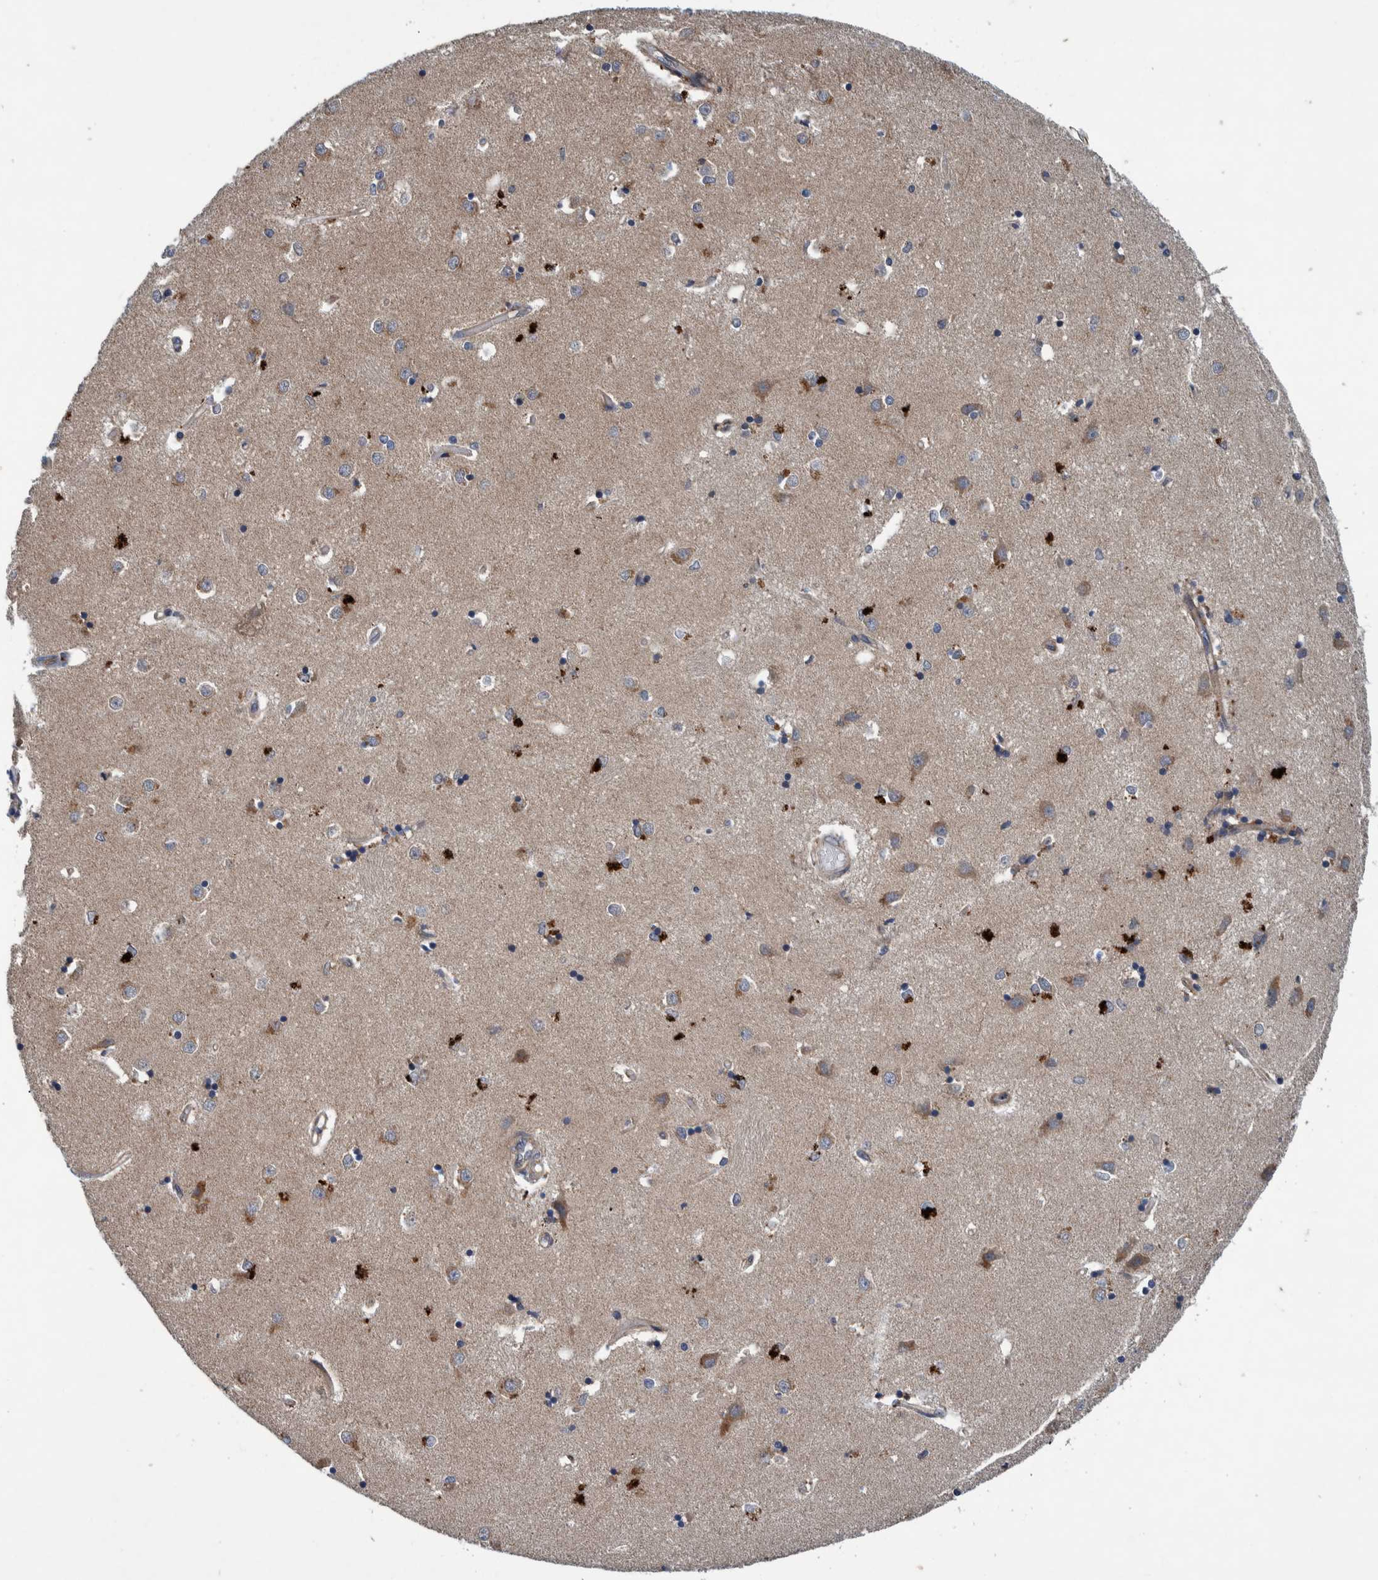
{"staining": {"intensity": "moderate", "quantity": "25%-75%", "location": "cytoplasmic/membranous"}, "tissue": "caudate", "cell_type": "Glial cells", "image_type": "normal", "snomed": [{"axis": "morphology", "description": "Normal tissue, NOS"}, {"axis": "topography", "description": "Lateral ventricle wall"}], "caption": "The micrograph reveals immunohistochemical staining of benign caudate. There is moderate cytoplasmic/membranous expression is seen in approximately 25%-75% of glial cells. (Stains: DAB in brown, nuclei in blue, Microscopy: brightfield microscopy at high magnification).", "gene": "ITIH3", "patient": {"sex": "male", "age": 45}}